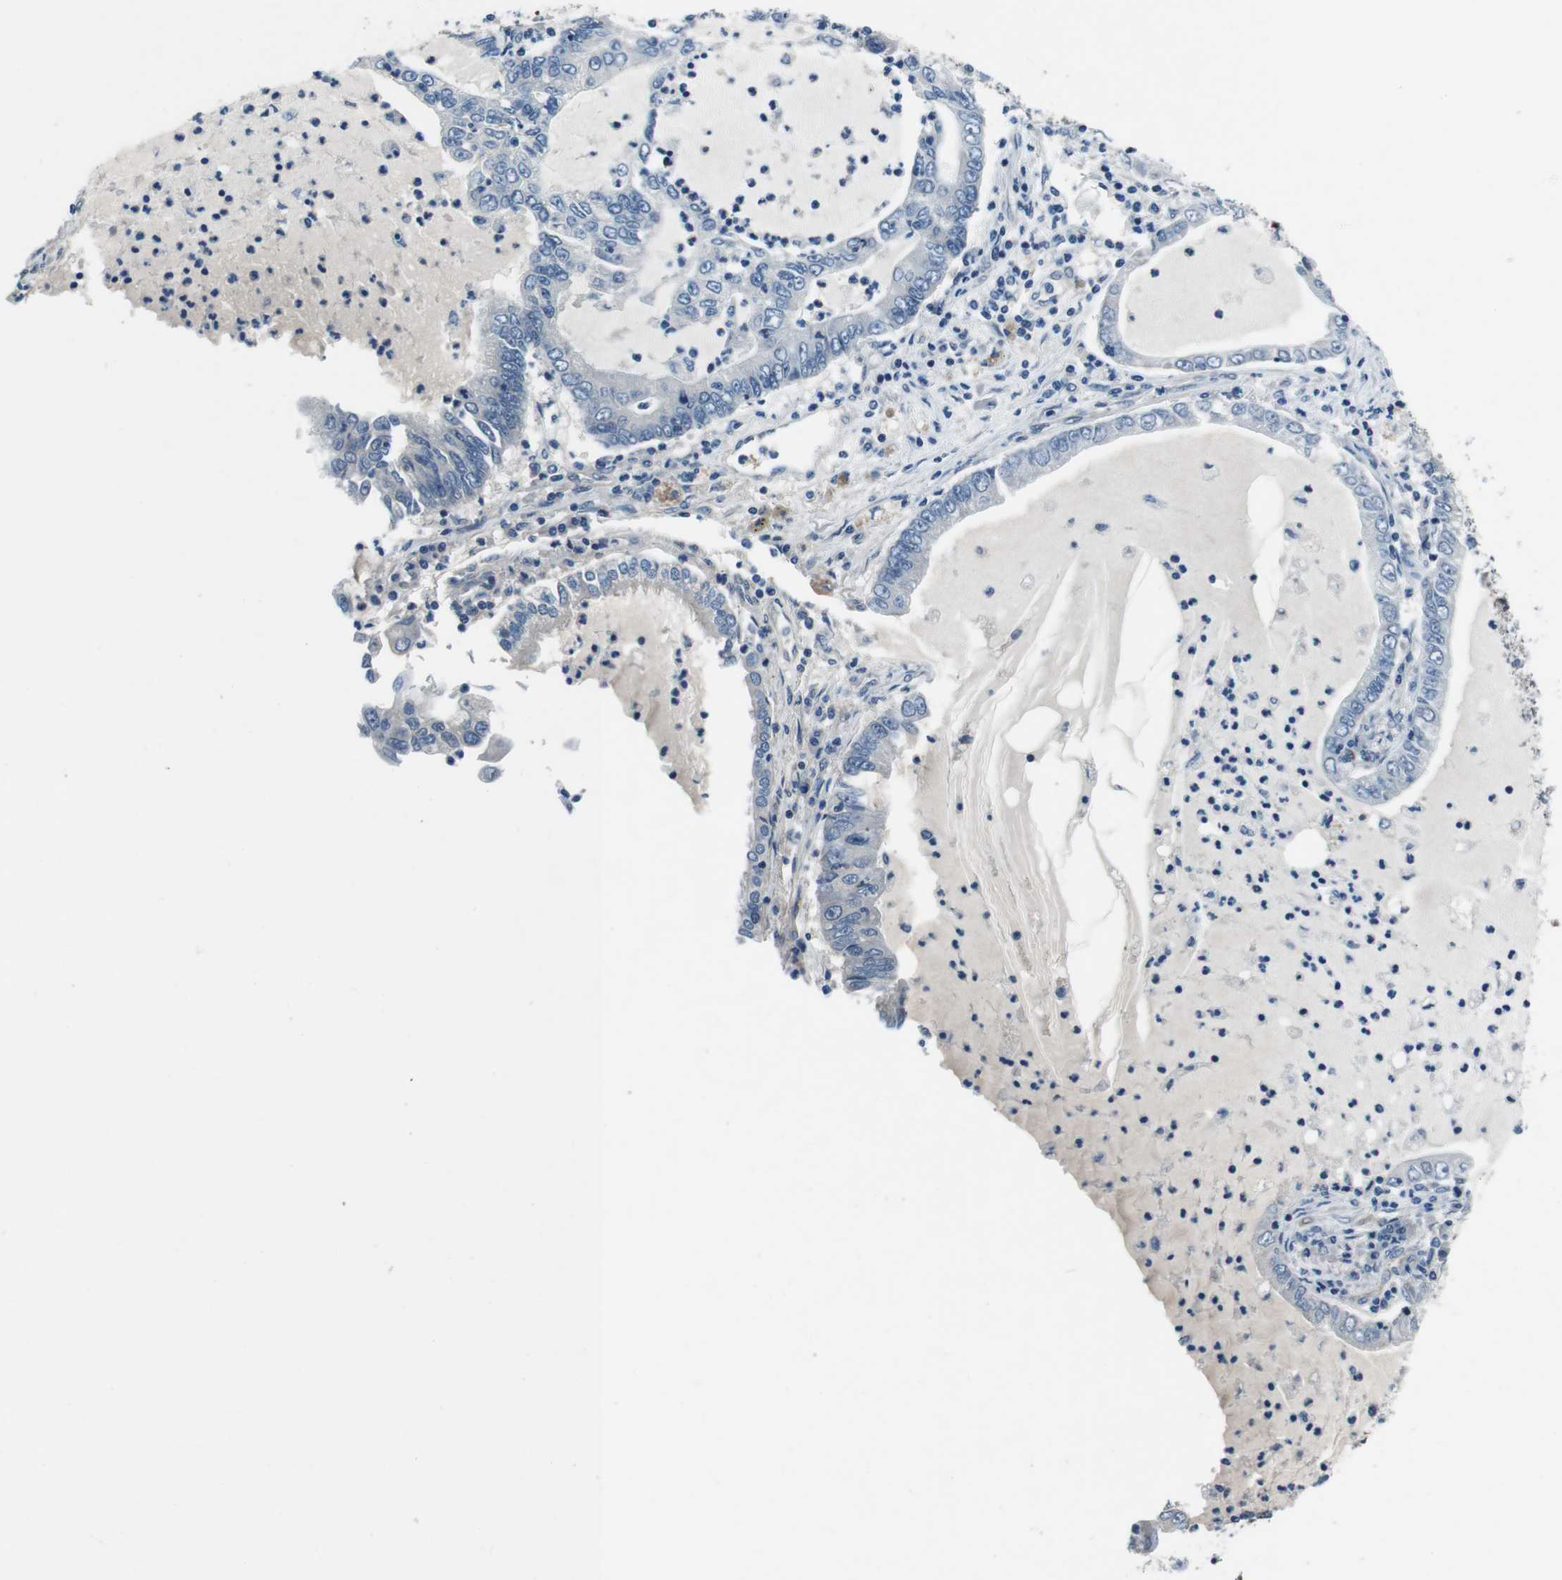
{"staining": {"intensity": "negative", "quantity": "none", "location": "none"}, "tissue": "lung cancer", "cell_type": "Tumor cells", "image_type": "cancer", "snomed": [{"axis": "morphology", "description": "Adenocarcinoma, NOS"}, {"axis": "topography", "description": "Lung"}], "caption": "An immunohistochemistry micrograph of adenocarcinoma (lung) is shown. There is no staining in tumor cells of adenocarcinoma (lung).", "gene": "LRRC49", "patient": {"sex": "female", "age": 51}}